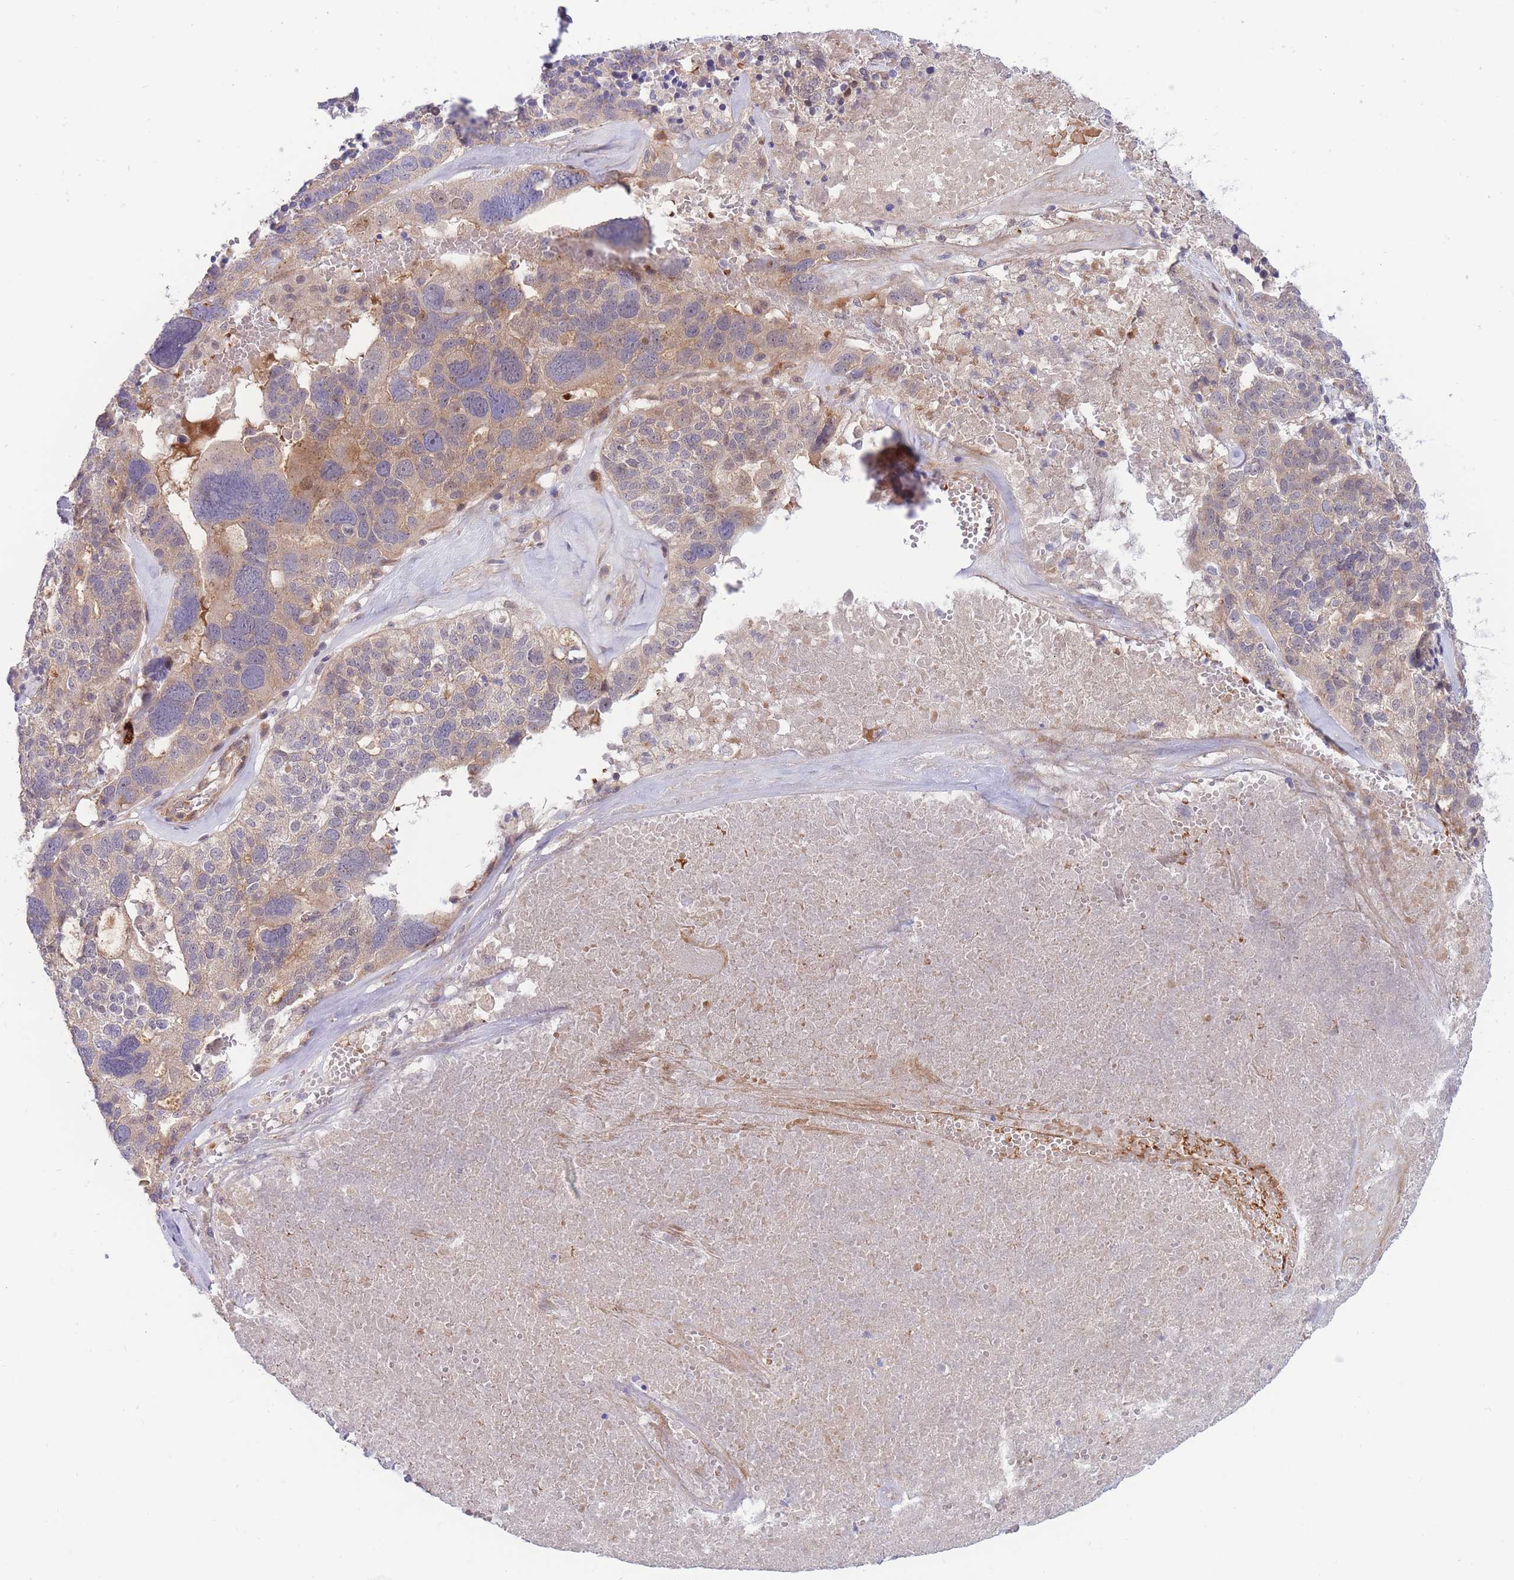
{"staining": {"intensity": "weak", "quantity": "<25%", "location": "cytoplasmic/membranous"}, "tissue": "ovarian cancer", "cell_type": "Tumor cells", "image_type": "cancer", "snomed": [{"axis": "morphology", "description": "Cystadenocarcinoma, serous, NOS"}, {"axis": "topography", "description": "Ovary"}], "caption": "A photomicrograph of human ovarian serous cystadenocarcinoma is negative for staining in tumor cells.", "gene": "APOL4", "patient": {"sex": "female", "age": 59}}